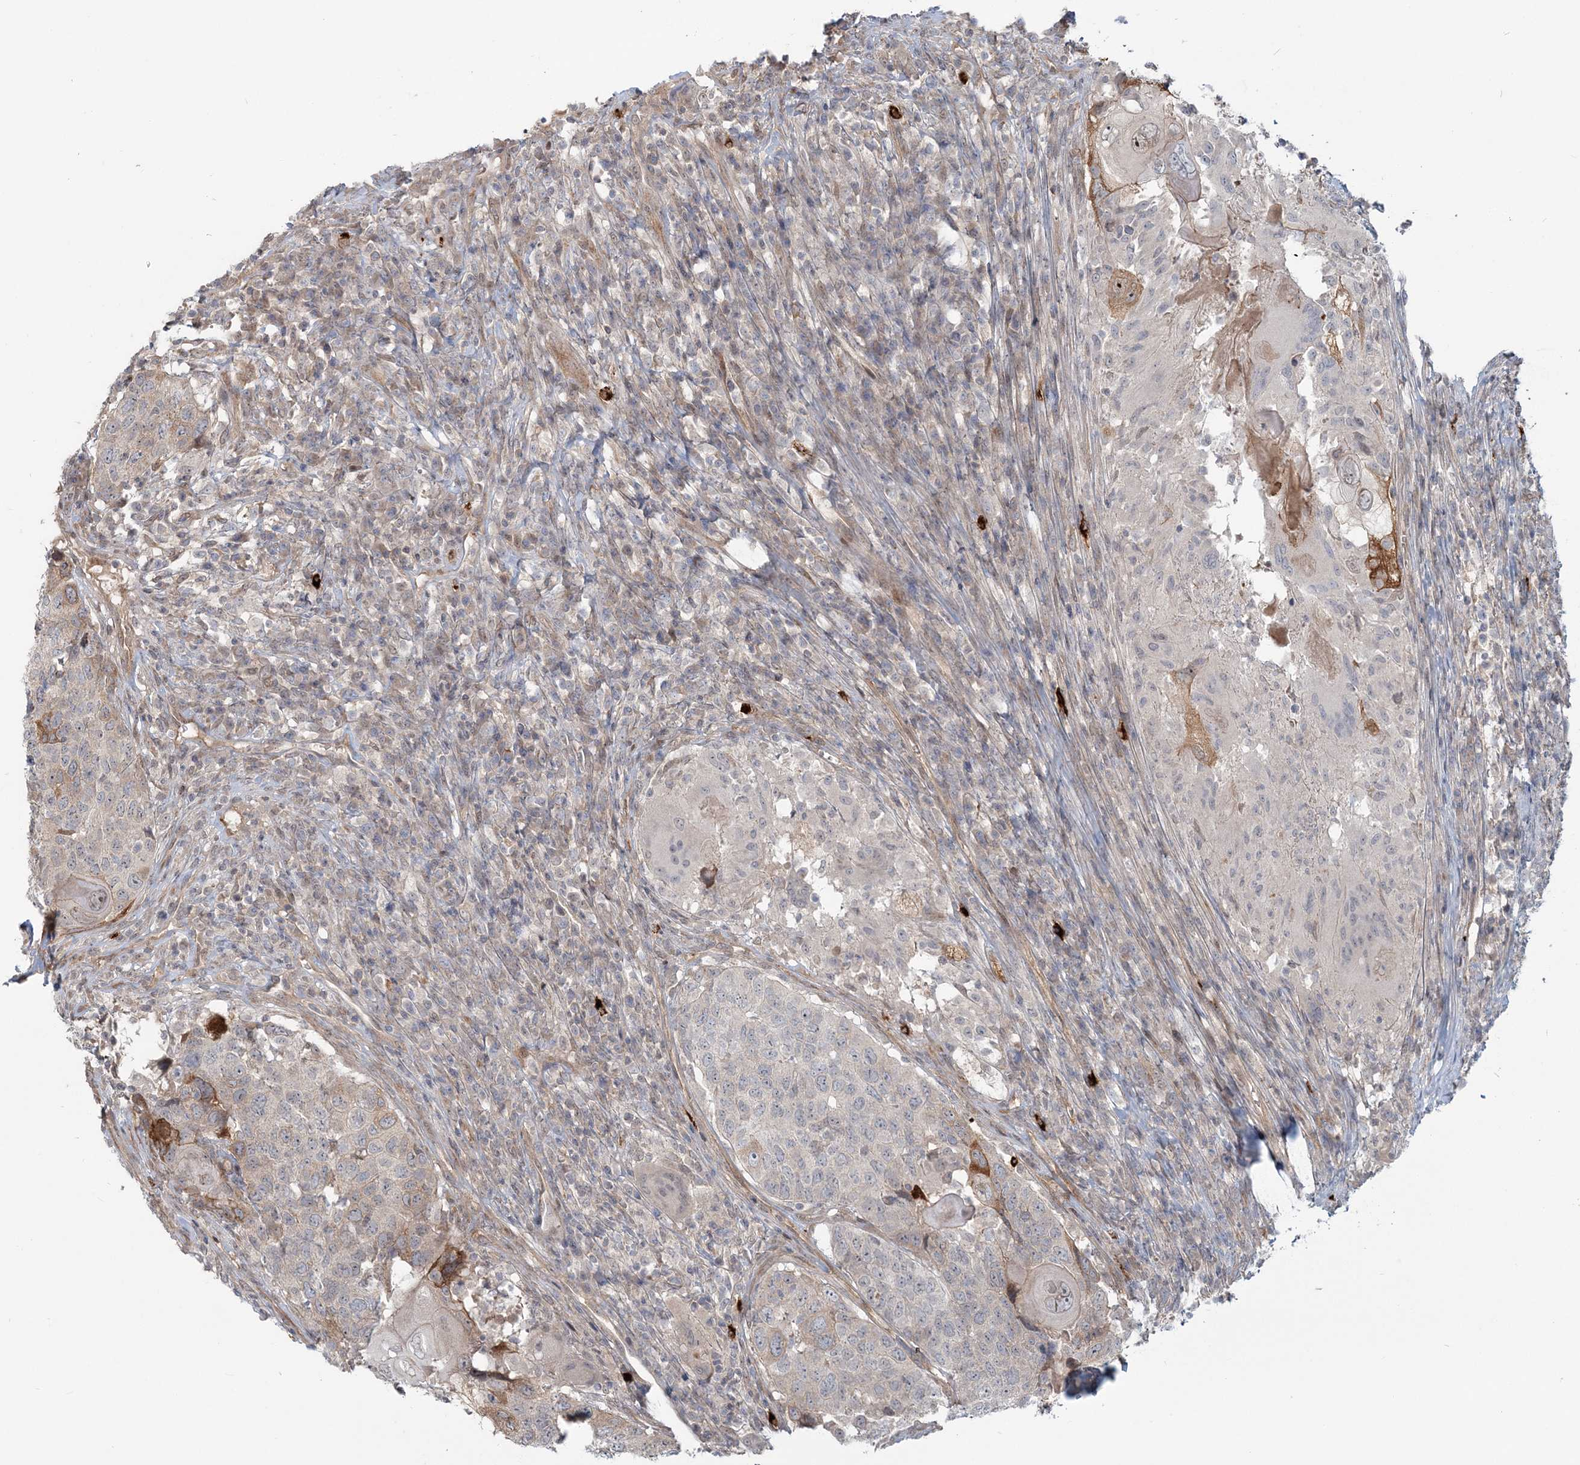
{"staining": {"intensity": "moderate", "quantity": "<25%", "location": "cytoplasmic/membranous"}, "tissue": "head and neck cancer", "cell_type": "Tumor cells", "image_type": "cancer", "snomed": [{"axis": "morphology", "description": "Squamous cell carcinoma, NOS"}, {"axis": "topography", "description": "Head-Neck"}], "caption": "Human squamous cell carcinoma (head and neck) stained with a brown dye shows moderate cytoplasmic/membranous positive positivity in about <25% of tumor cells.", "gene": "SH3PXD2A", "patient": {"sex": "male", "age": 66}}